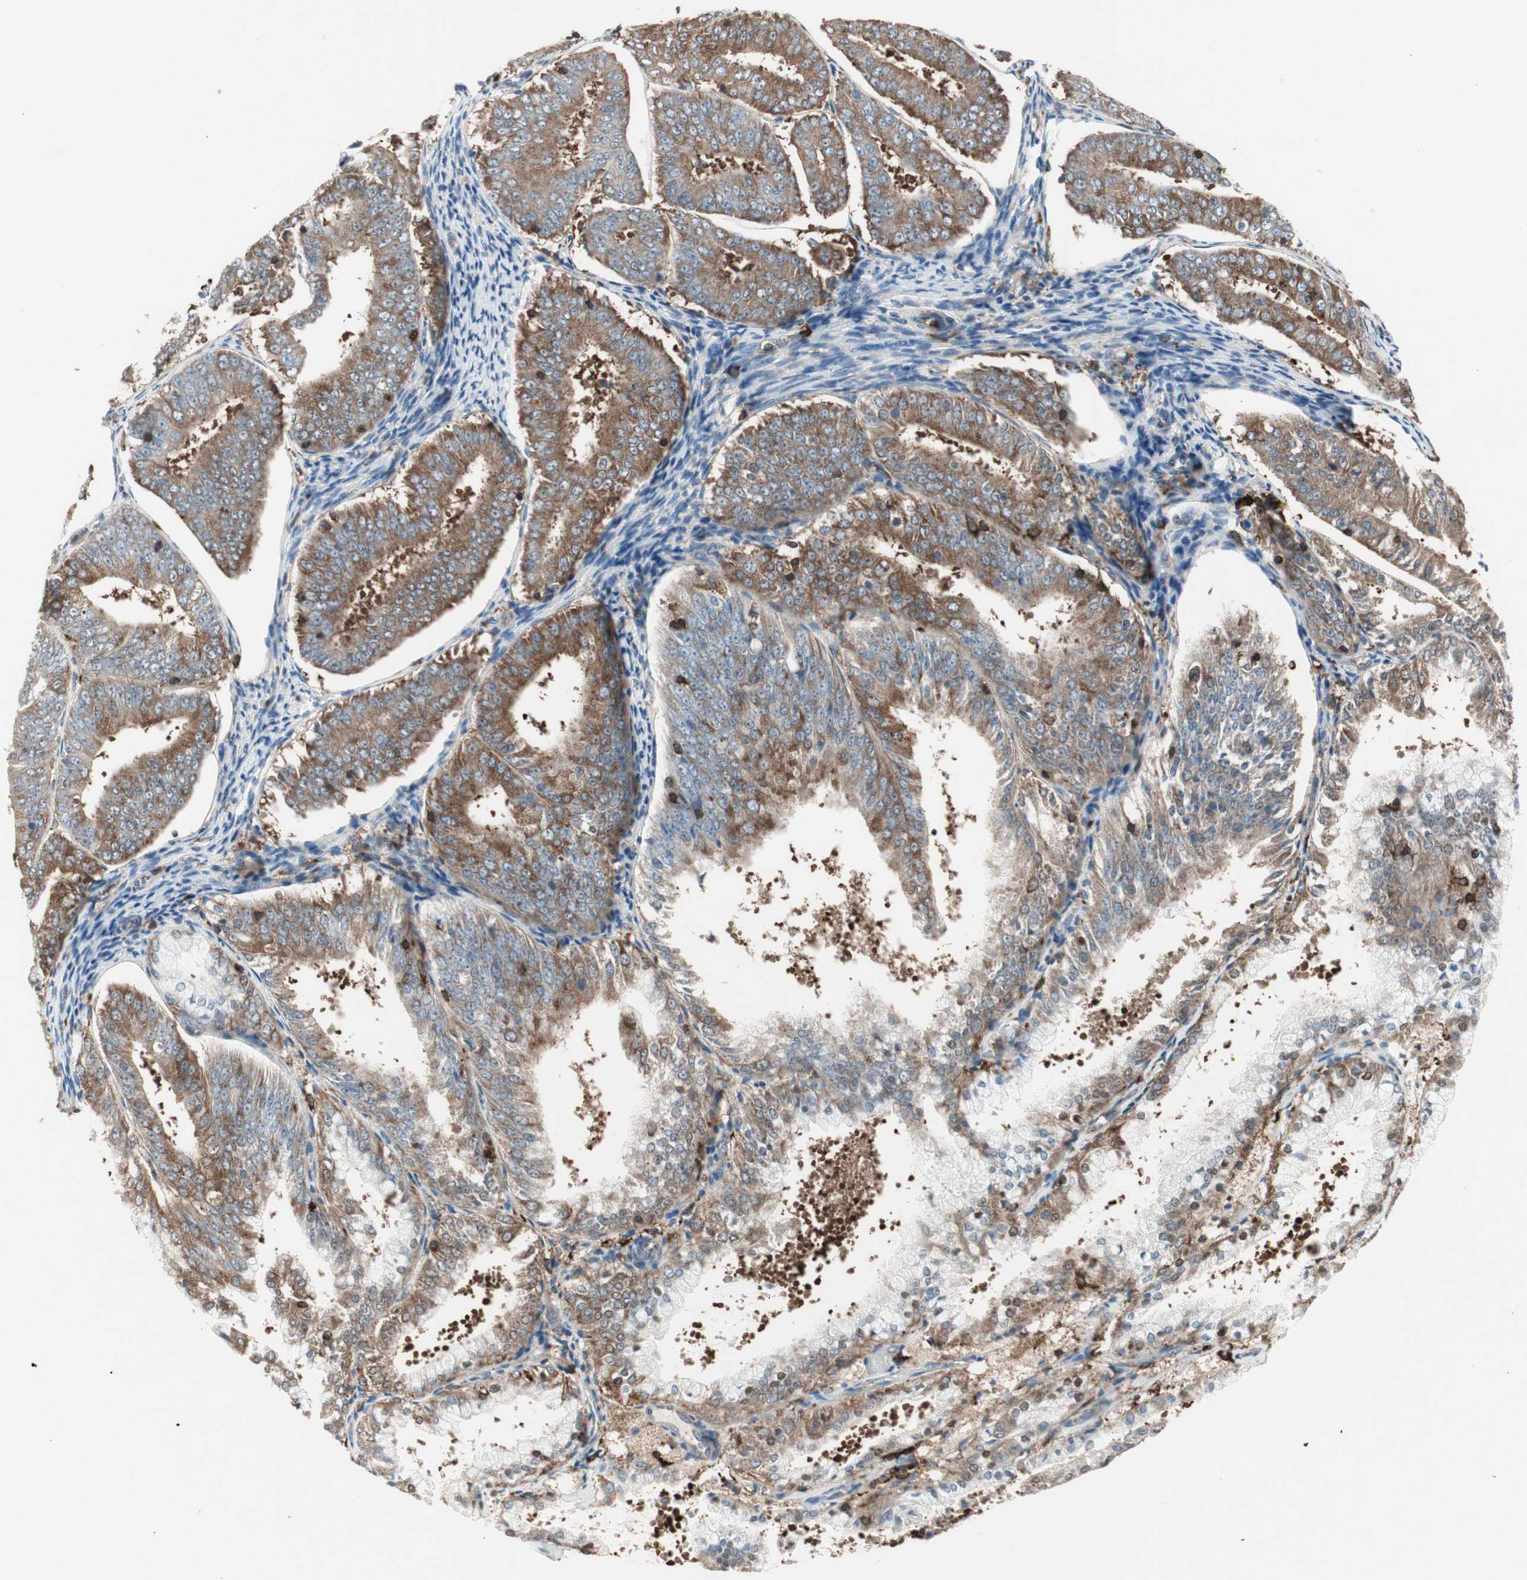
{"staining": {"intensity": "strong", "quantity": ">75%", "location": "cytoplasmic/membranous"}, "tissue": "endometrial cancer", "cell_type": "Tumor cells", "image_type": "cancer", "snomed": [{"axis": "morphology", "description": "Adenocarcinoma, NOS"}, {"axis": "topography", "description": "Endometrium"}], "caption": "Endometrial adenocarcinoma stained with DAB IHC displays high levels of strong cytoplasmic/membranous expression in about >75% of tumor cells. Nuclei are stained in blue.", "gene": "MMP3", "patient": {"sex": "female", "age": 63}}